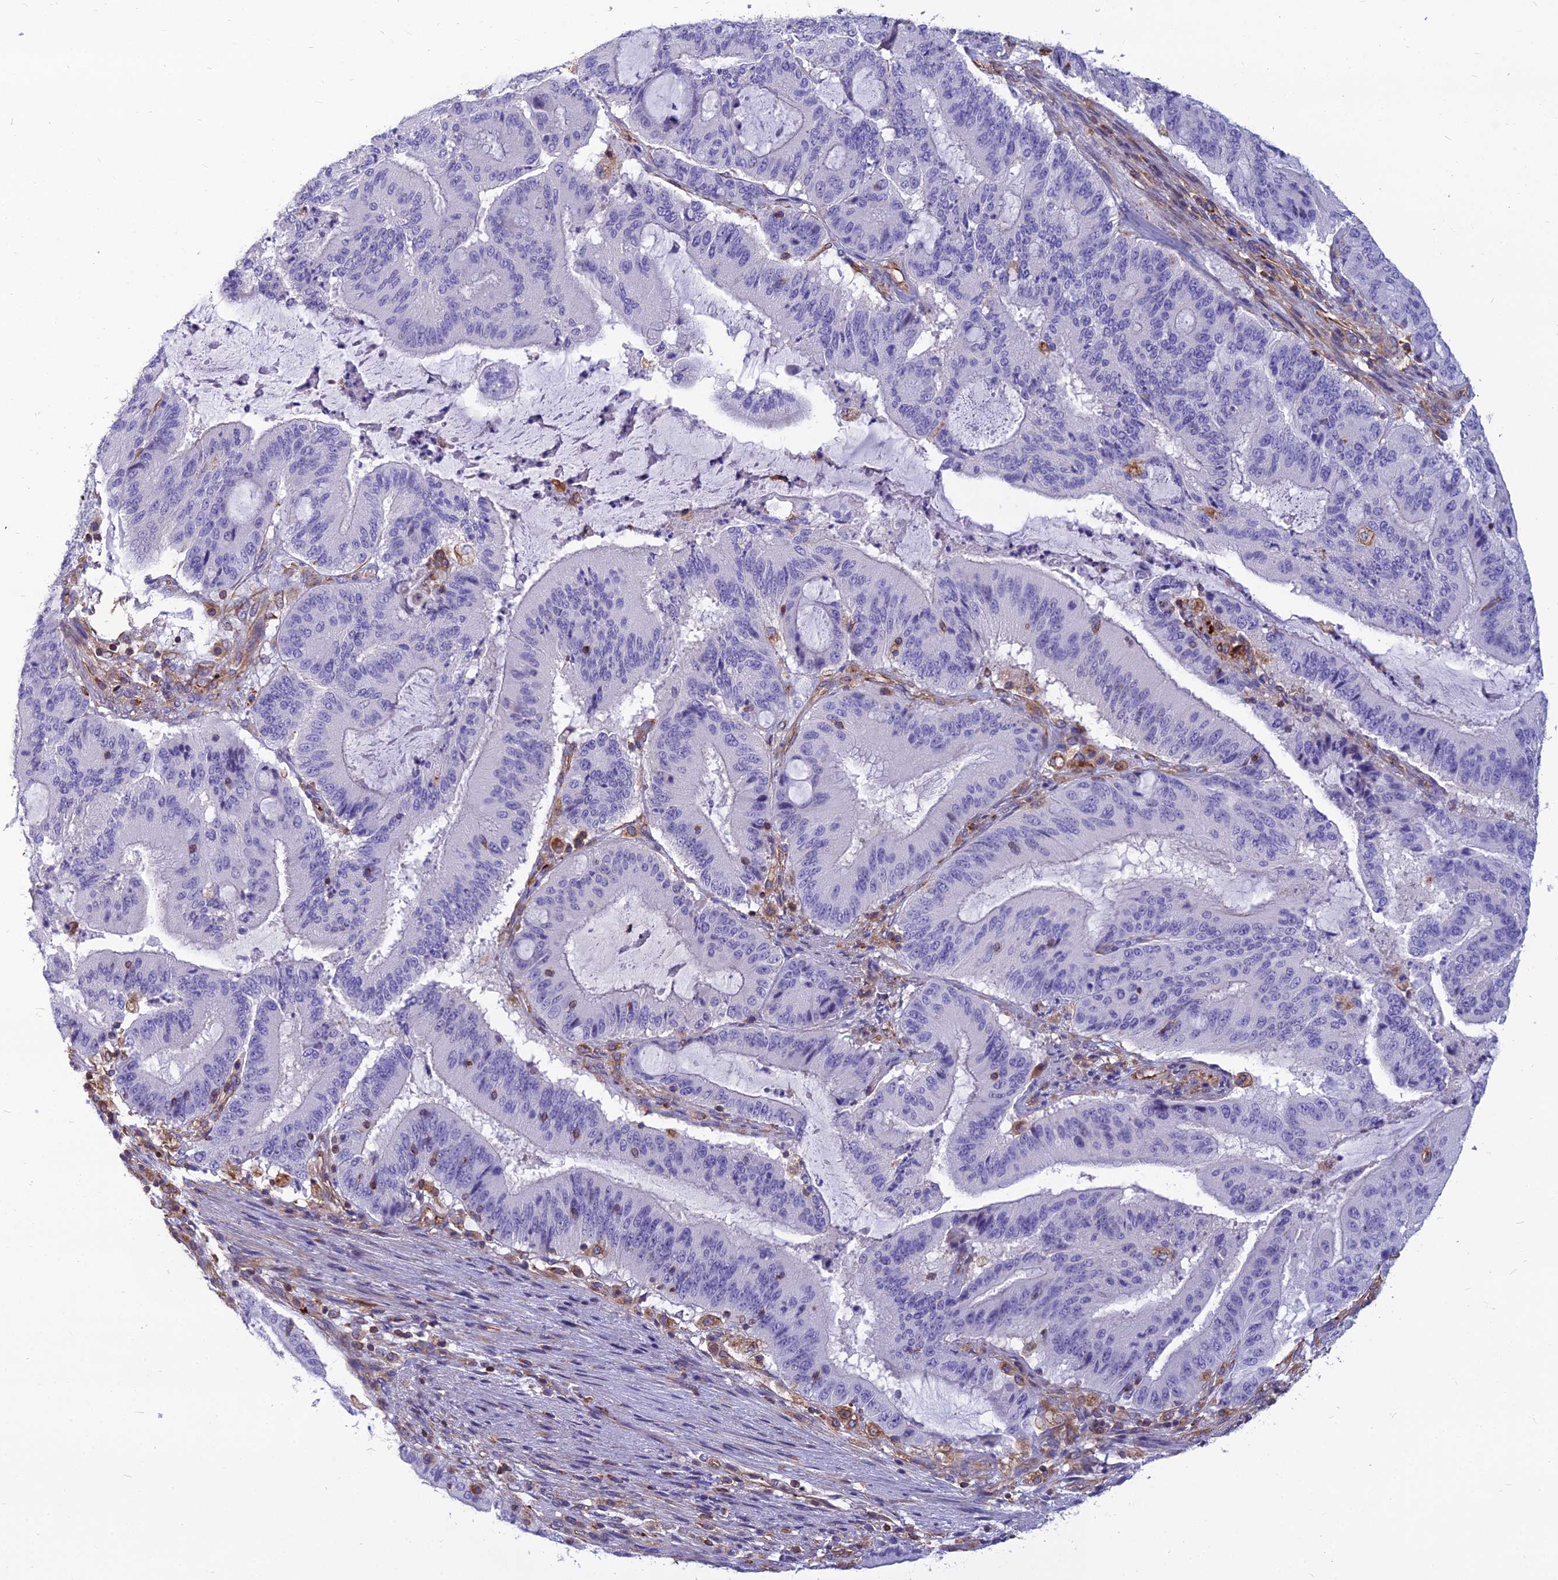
{"staining": {"intensity": "negative", "quantity": "none", "location": "none"}, "tissue": "liver cancer", "cell_type": "Tumor cells", "image_type": "cancer", "snomed": [{"axis": "morphology", "description": "Normal tissue, NOS"}, {"axis": "morphology", "description": "Cholangiocarcinoma"}, {"axis": "topography", "description": "Liver"}, {"axis": "topography", "description": "Peripheral nerve tissue"}], "caption": "Cholangiocarcinoma (liver) was stained to show a protein in brown. There is no significant positivity in tumor cells. The staining is performed using DAB (3,3'-diaminobenzidine) brown chromogen with nuclei counter-stained in using hematoxylin.", "gene": "PSMD11", "patient": {"sex": "female", "age": 73}}